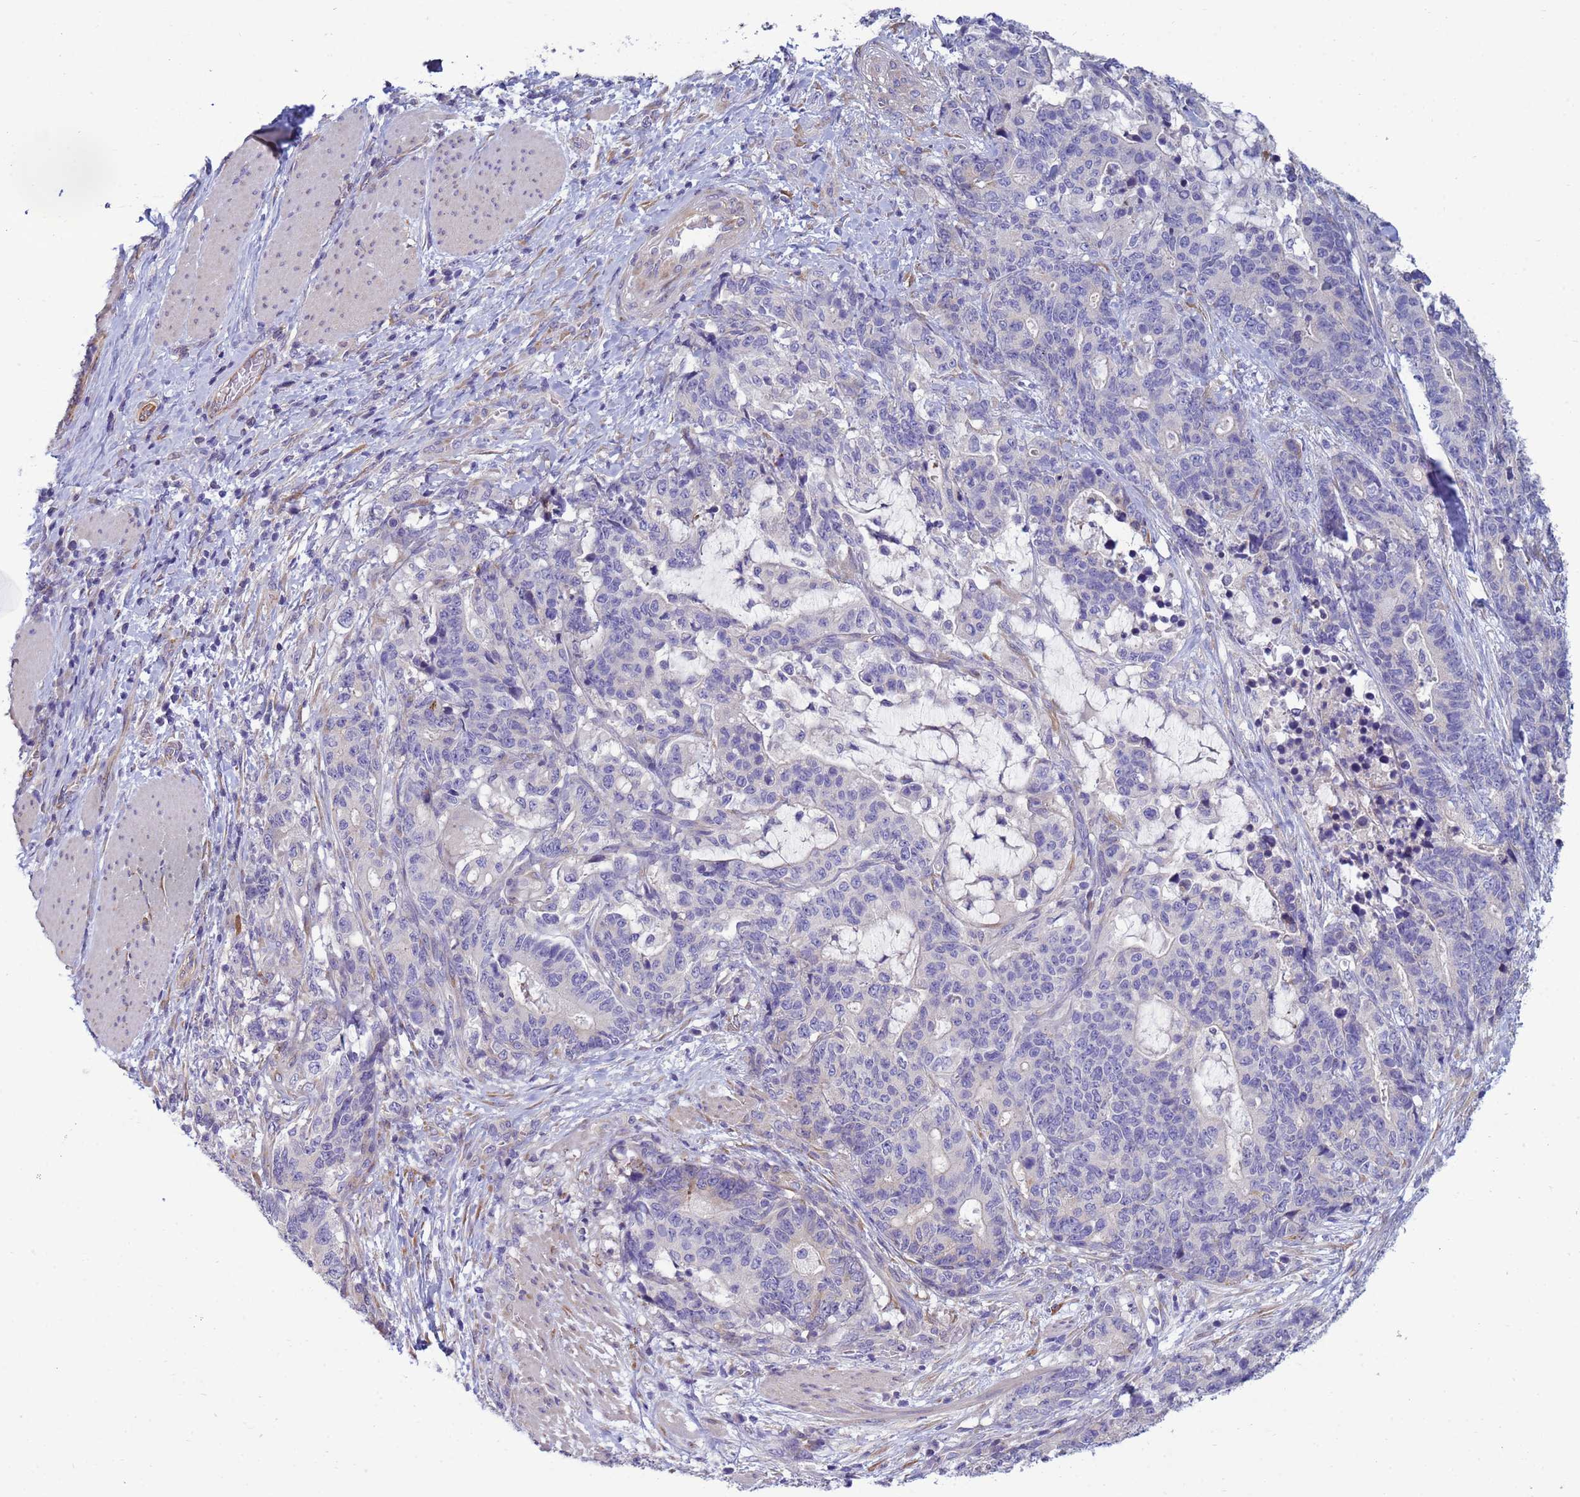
{"staining": {"intensity": "negative", "quantity": "none", "location": "none"}, "tissue": "stomach cancer", "cell_type": "Tumor cells", "image_type": "cancer", "snomed": [{"axis": "morphology", "description": "Normal tissue, NOS"}, {"axis": "morphology", "description": "Adenocarcinoma, NOS"}, {"axis": "topography", "description": "Stomach"}], "caption": "Photomicrograph shows no protein expression in tumor cells of stomach cancer (adenocarcinoma) tissue.", "gene": "TRPC6", "patient": {"sex": "female", "age": 64}}